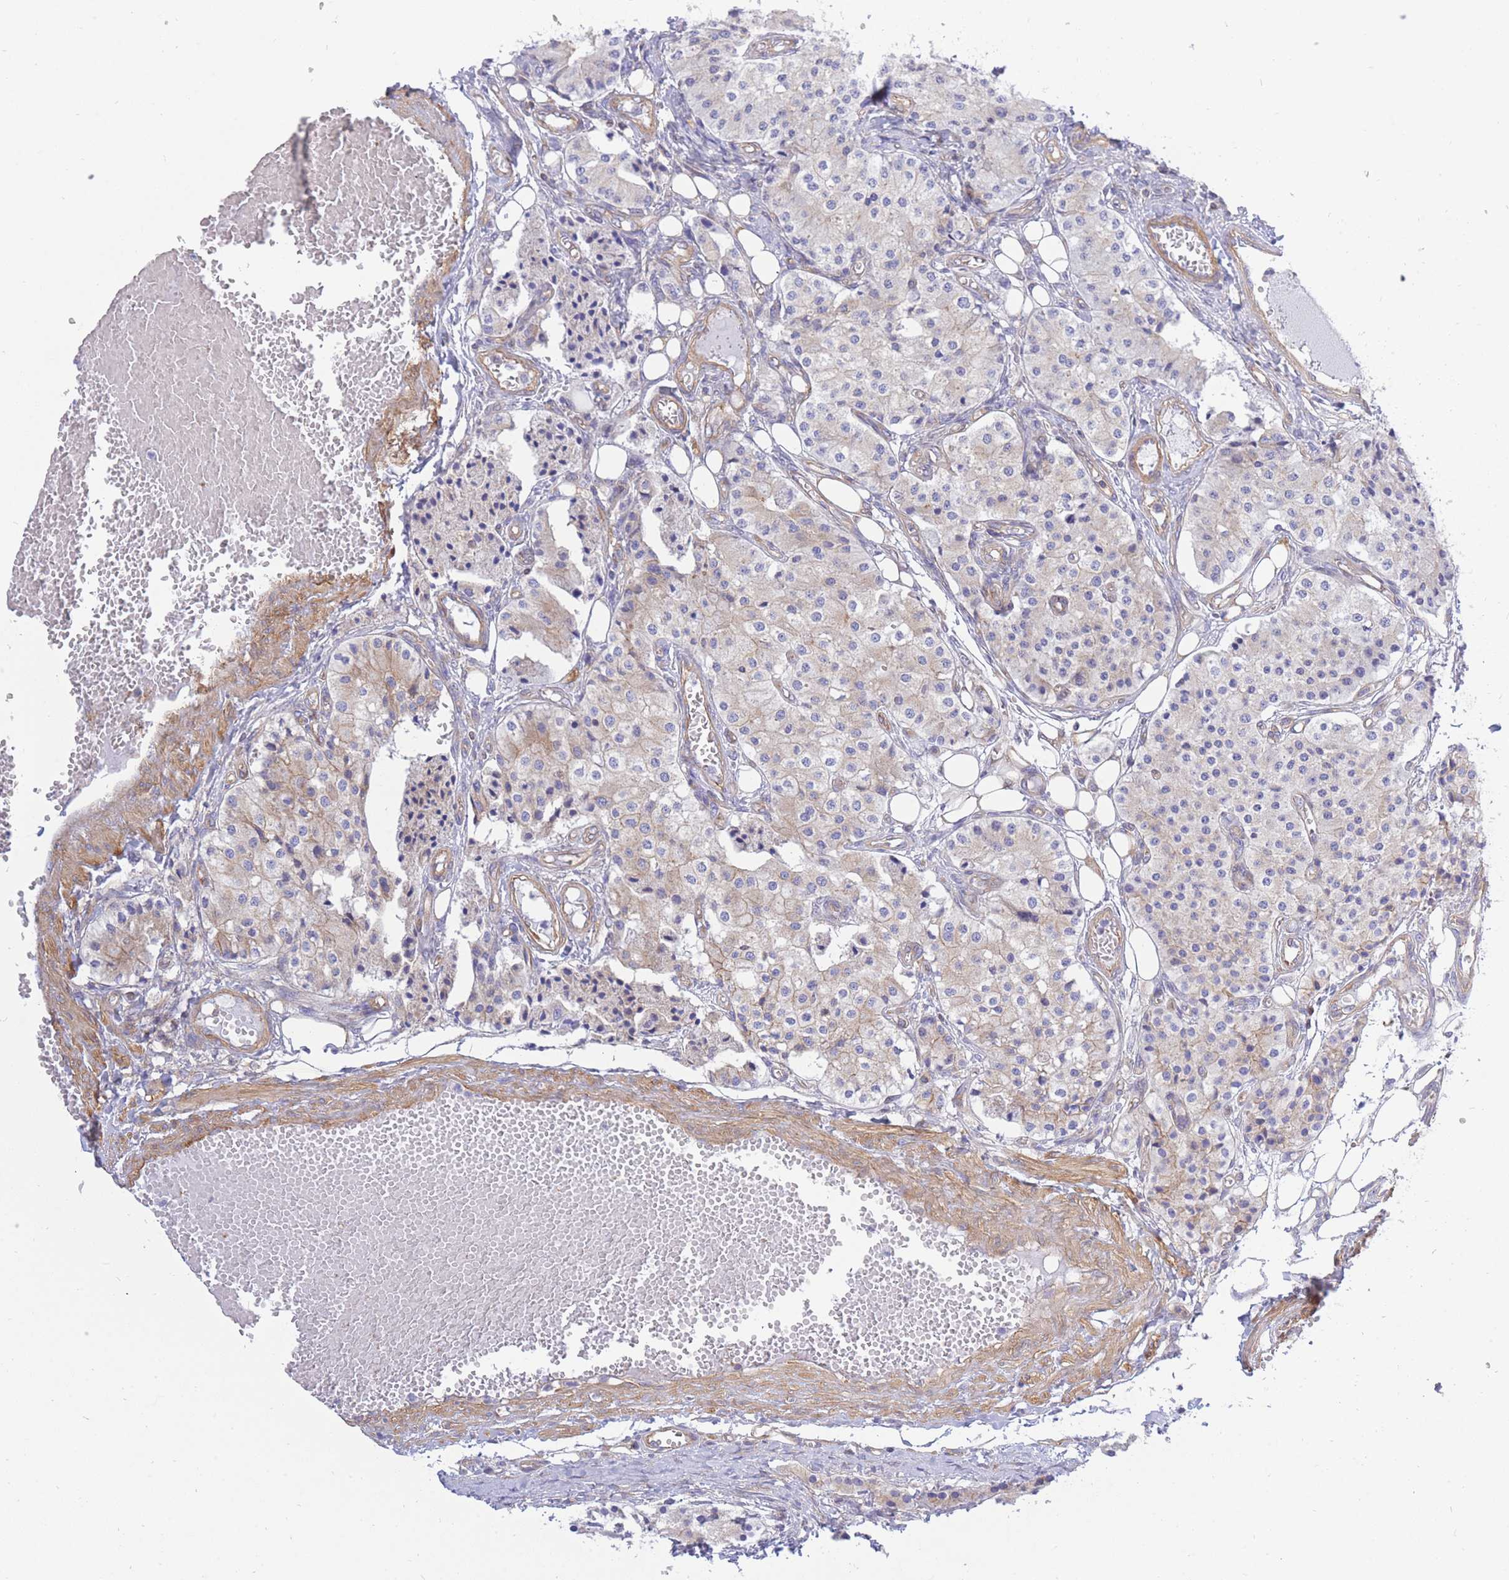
{"staining": {"intensity": "weak", "quantity": "<25%", "location": "cytoplasmic/membranous"}, "tissue": "carcinoid", "cell_type": "Tumor cells", "image_type": "cancer", "snomed": [{"axis": "morphology", "description": "Carcinoid, malignant, NOS"}, {"axis": "topography", "description": "Colon"}], "caption": "A high-resolution photomicrograph shows immunohistochemistry (IHC) staining of carcinoid (malignant), which exhibits no significant positivity in tumor cells.", "gene": "REM1", "patient": {"sex": "female", "age": 52}}